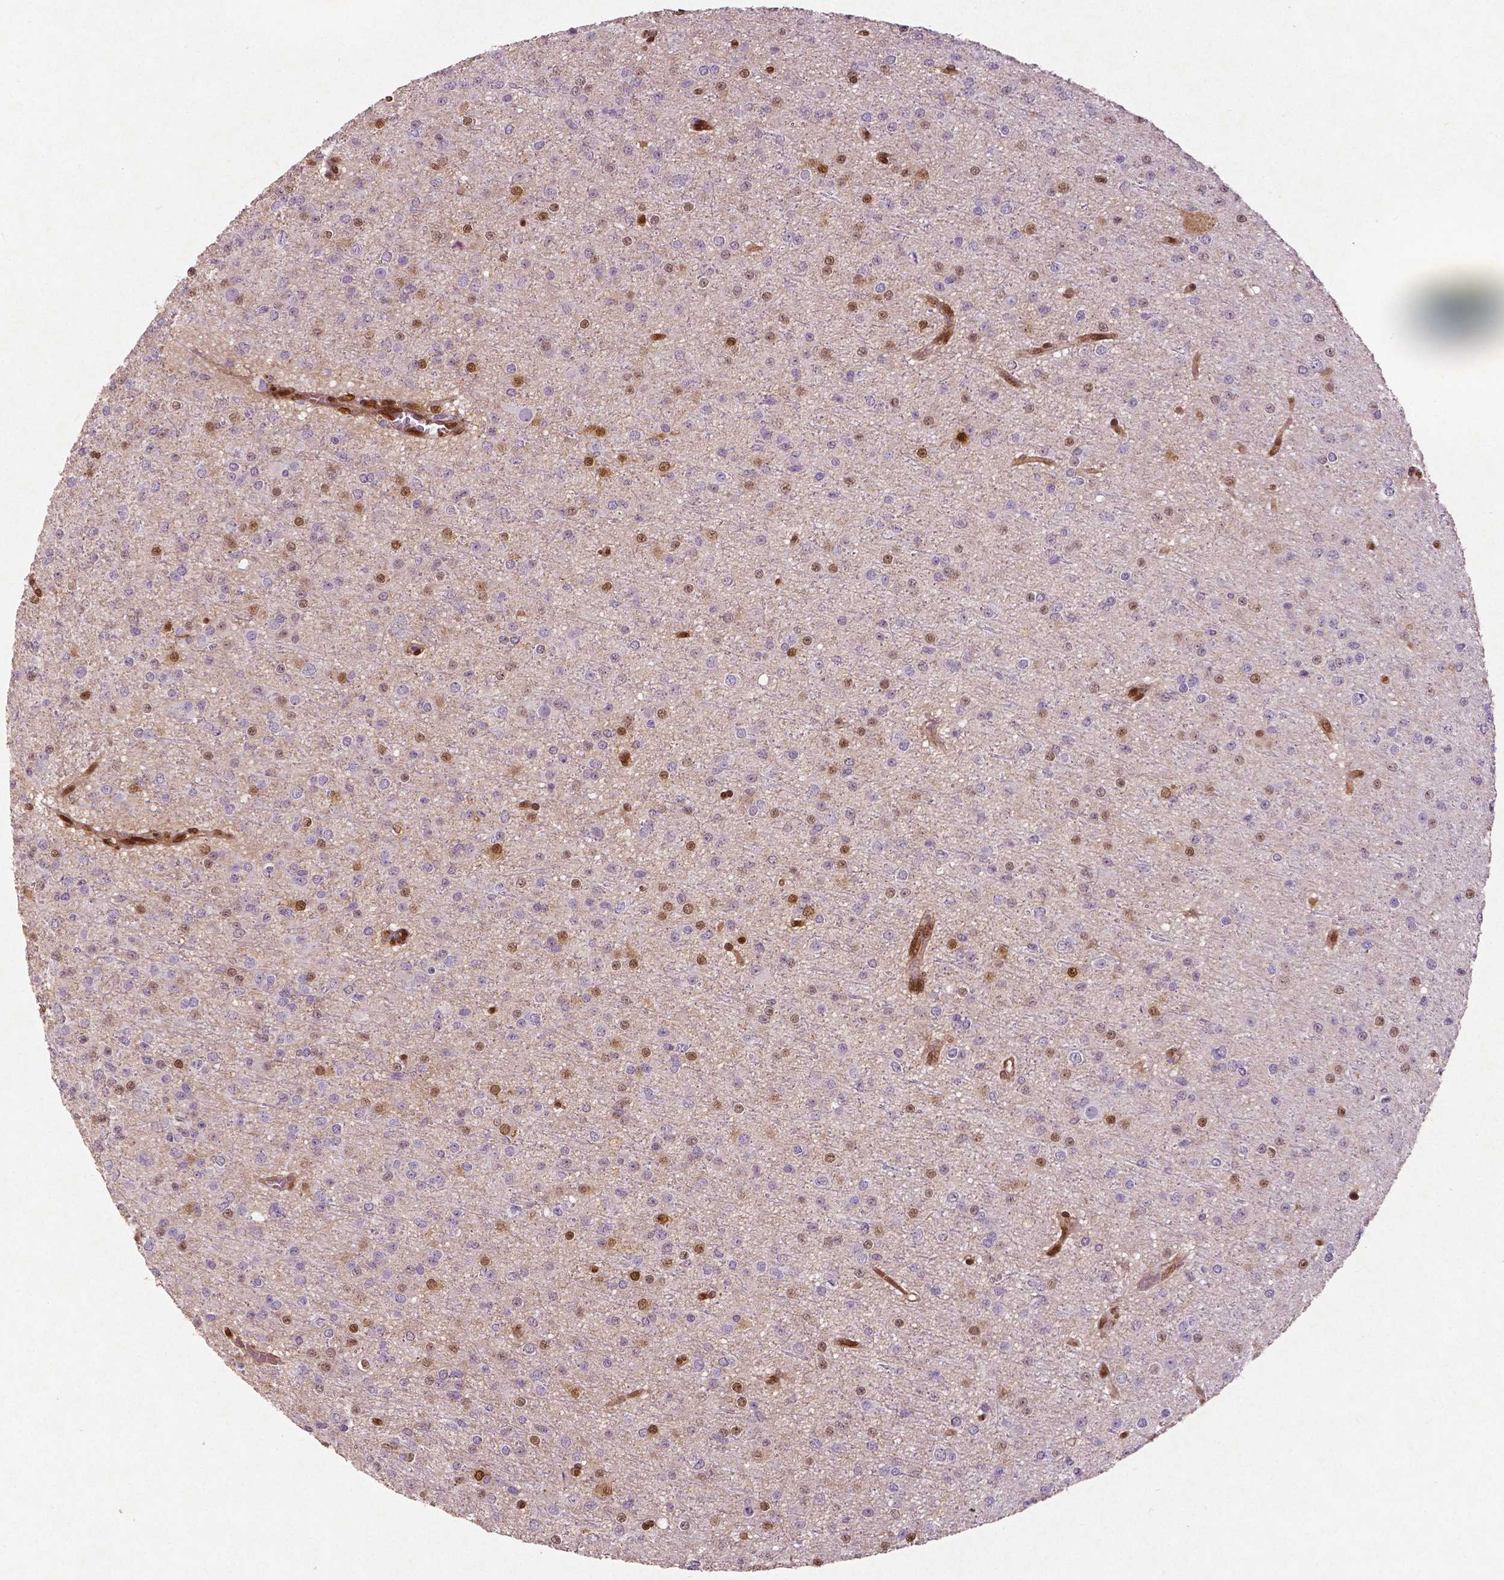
{"staining": {"intensity": "moderate", "quantity": "<25%", "location": "cytoplasmic/membranous,nuclear"}, "tissue": "glioma", "cell_type": "Tumor cells", "image_type": "cancer", "snomed": [{"axis": "morphology", "description": "Glioma, malignant, Low grade"}, {"axis": "topography", "description": "Brain"}], "caption": "Tumor cells exhibit low levels of moderate cytoplasmic/membranous and nuclear positivity in about <25% of cells in human low-grade glioma (malignant). (IHC, brightfield microscopy, high magnification).", "gene": "WWTR1", "patient": {"sex": "male", "age": 27}}